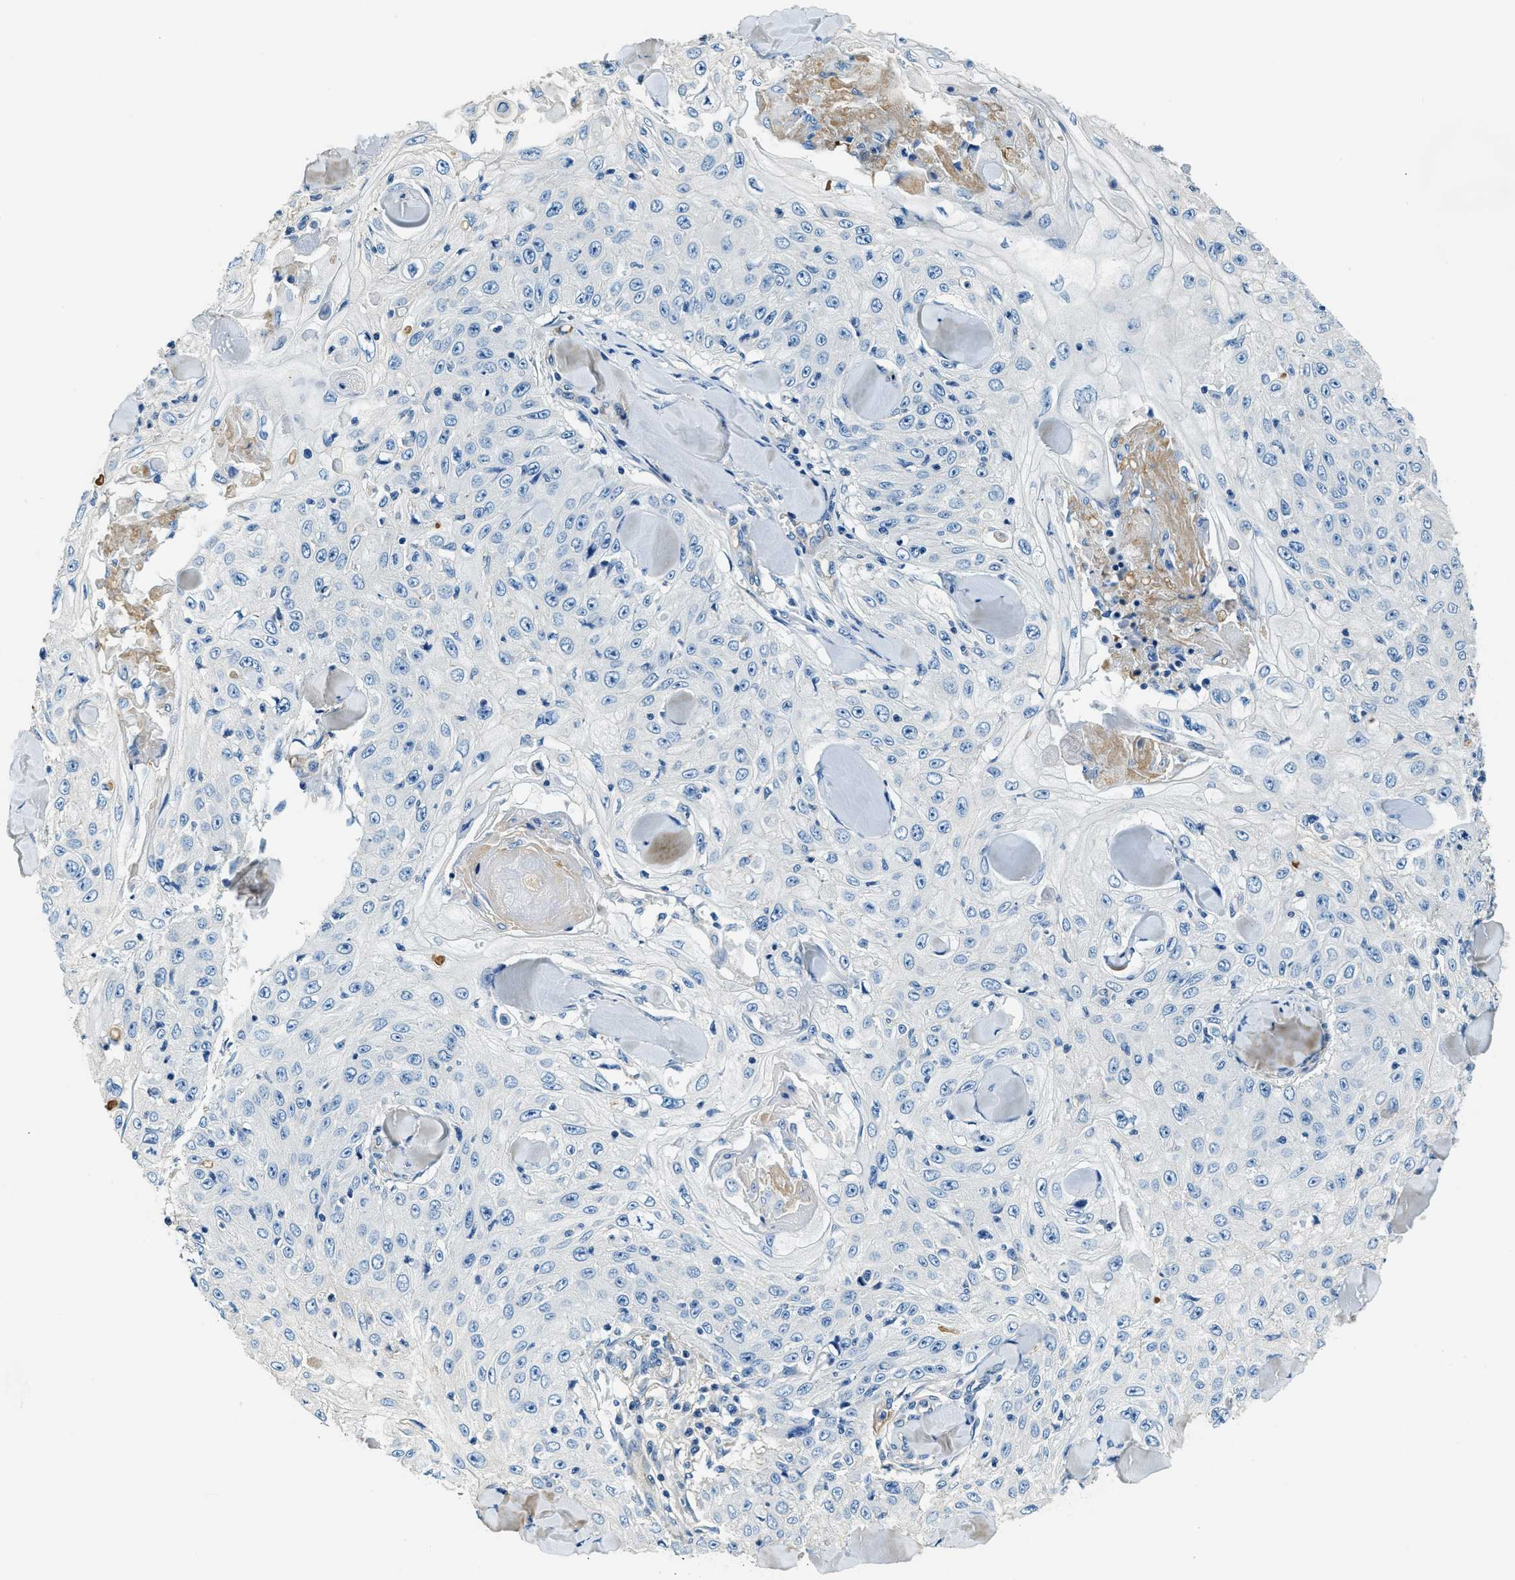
{"staining": {"intensity": "negative", "quantity": "none", "location": "none"}, "tissue": "skin cancer", "cell_type": "Tumor cells", "image_type": "cancer", "snomed": [{"axis": "morphology", "description": "Squamous cell carcinoma, NOS"}, {"axis": "topography", "description": "Skin"}], "caption": "This is an immunohistochemistry histopathology image of human skin squamous cell carcinoma. There is no positivity in tumor cells.", "gene": "TMEM186", "patient": {"sex": "male", "age": 86}}